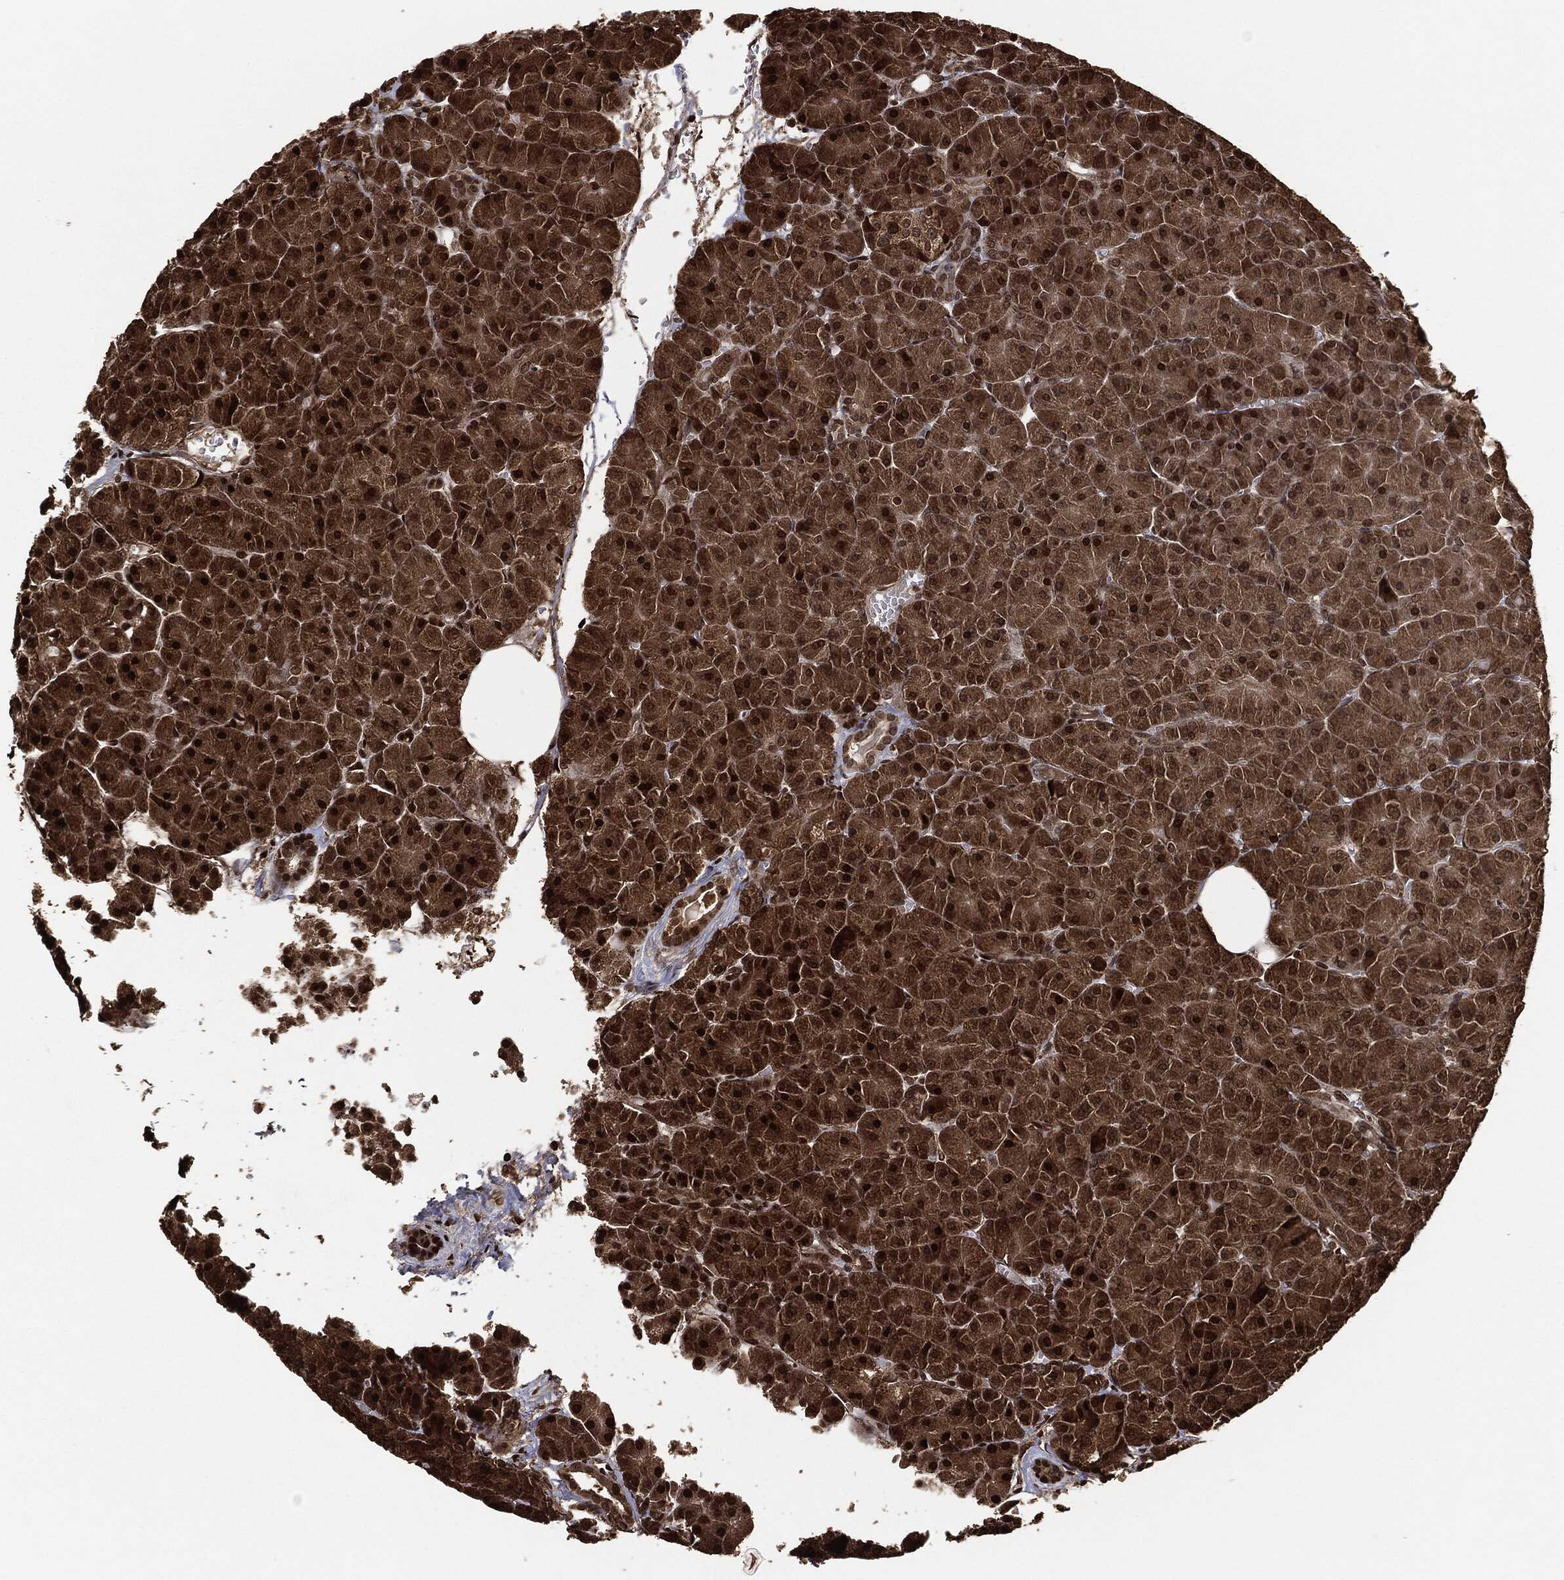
{"staining": {"intensity": "strong", "quantity": "25%-75%", "location": "cytoplasmic/membranous,nuclear"}, "tissue": "pancreas", "cell_type": "Exocrine glandular cells", "image_type": "normal", "snomed": [{"axis": "morphology", "description": "Normal tissue, NOS"}, {"axis": "topography", "description": "Pancreas"}], "caption": "This is an image of immunohistochemistry staining of normal pancreas, which shows strong staining in the cytoplasmic/membranous,nuclear of exocrine glandular cells.", "gene": "PDK1", "patient": {"sex": "male", "age": 61}}